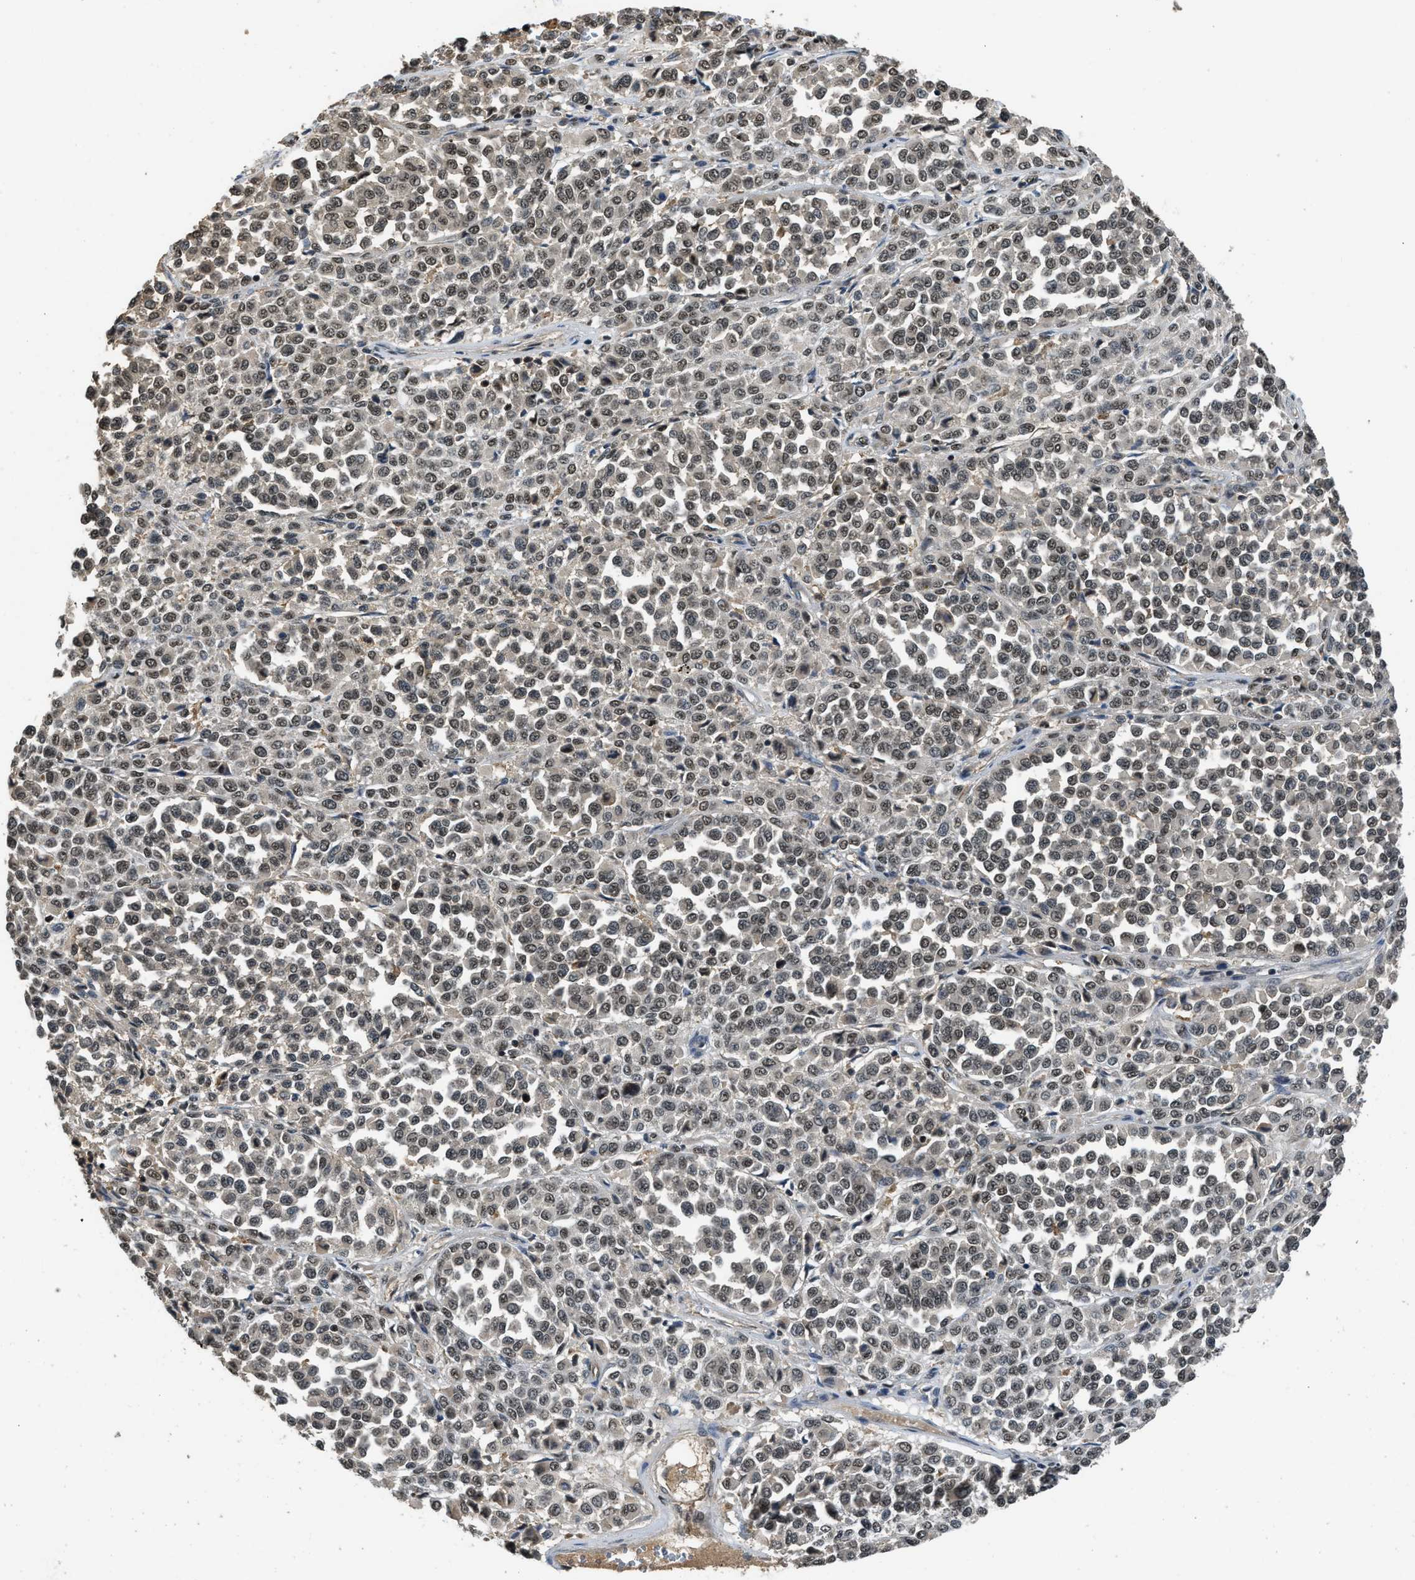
{"staining": {"intensity": "weak", "quantity": ">75%", "location": "nuclear"}, "tissue": "melanoma", "cell_type": "Tumor cells", "image_type": "cancer", "snomed": [{"axis": "morphology", "description": "Malignant melanoma, Metastatic site"}, {"axis": "topography", "description": "Pancreas"}], "caption": "The immunohistochemical stain shows weak nuclear expression in tumor cells of malignant melanoma (metastatic site) tissue. (DAB = brown stain, brightfield microscopy at high magnification).", "gene": "SLC15A4", "patient": {"sex": "female", "age": 30}}